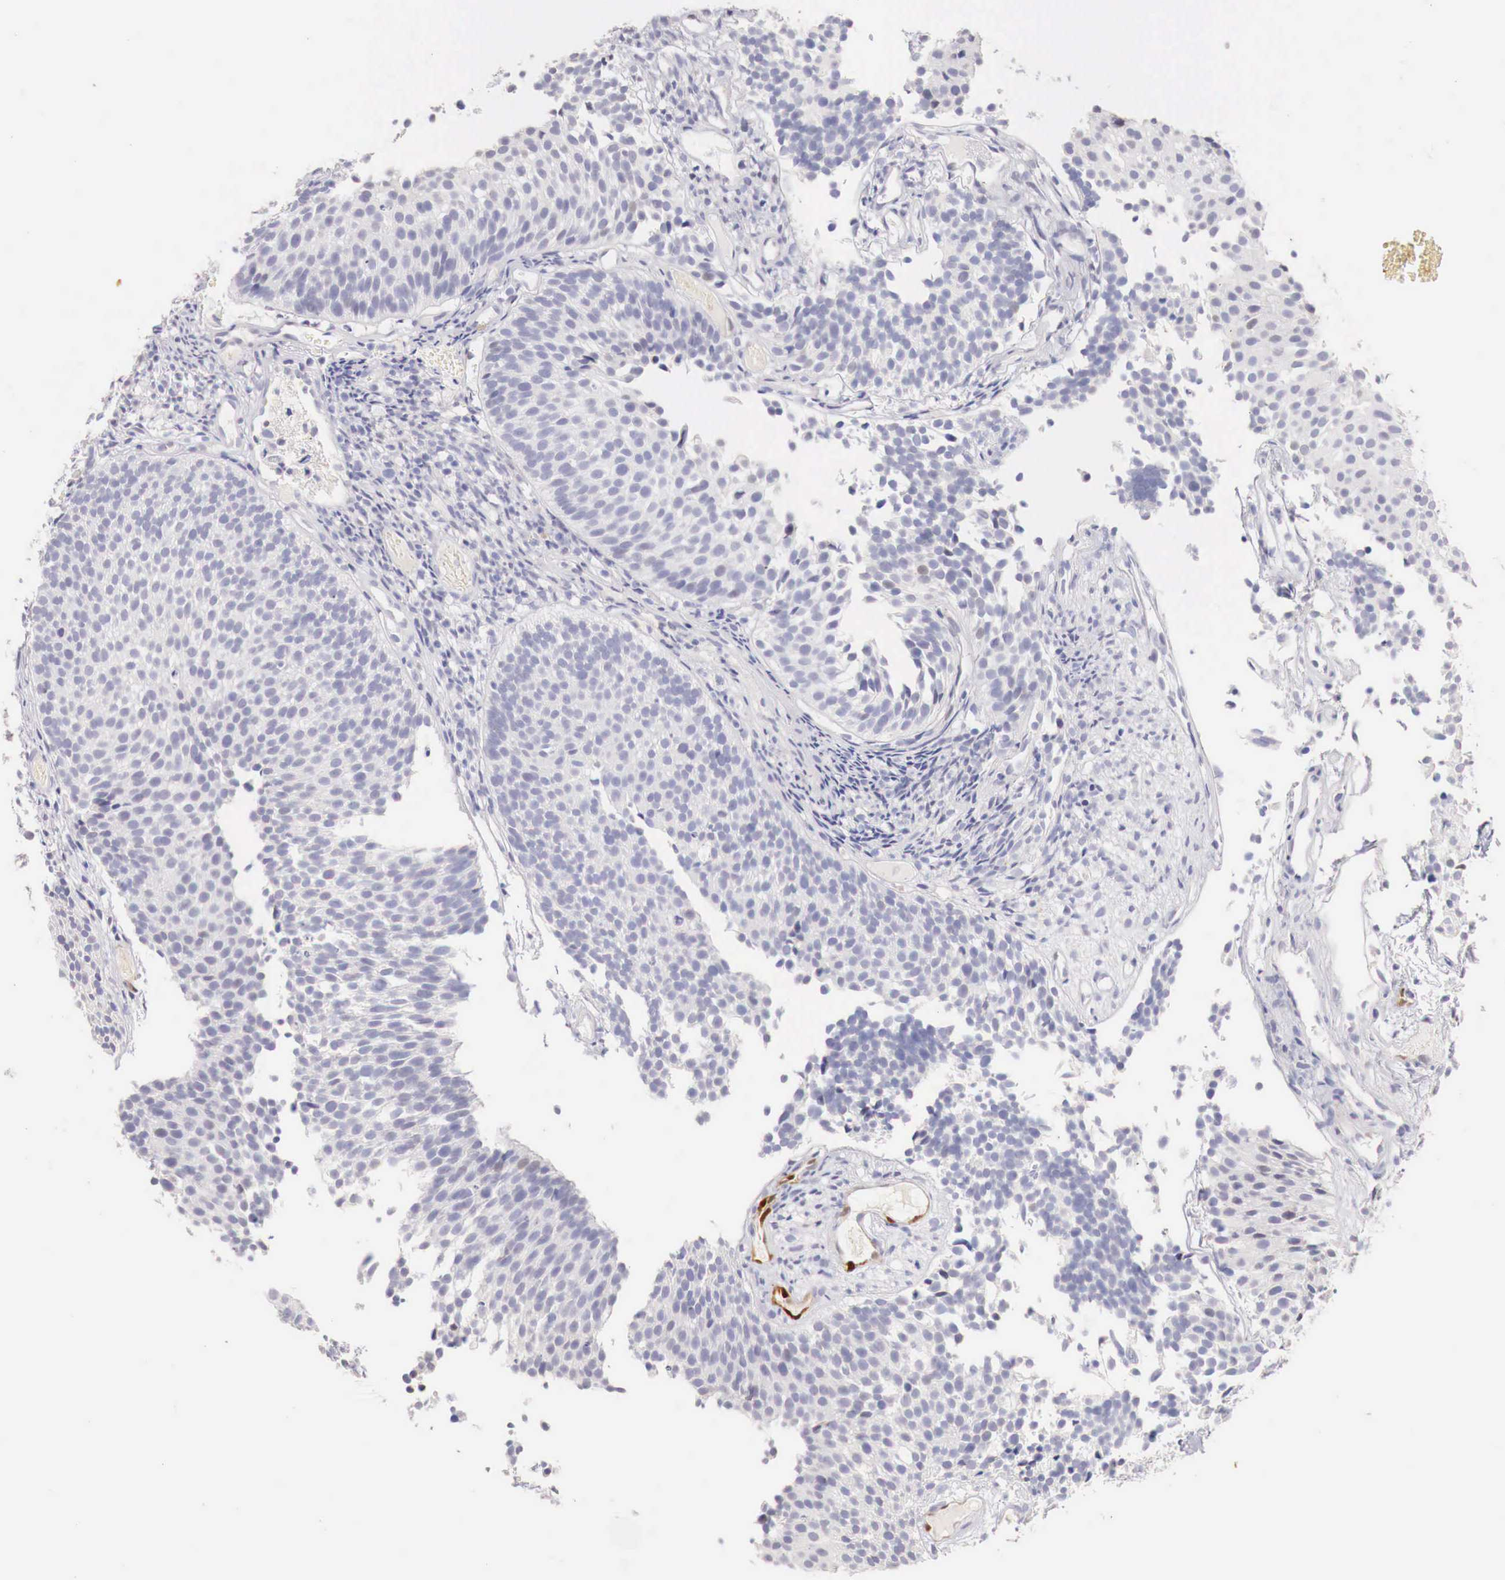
{"staining": {"intensity": "negative", "quantity": "none", "location": "none"}, "tissue": "urothelial cancer", "cell_type": "Tumor cells", "image_type": "cancer", "snomed": [{"axis": "morphology", "description": "Urothelial carcinoma, Low grade"}, {"axis": "topography", "description": "Urinary bladder"}], "caption": "A high-resolution histopathology image shows IHC staining of urothelial carcinoma (low-grade), which exhibits no significant positivity in tumor cells. (IHC, brightfield microscopy, high magnification).", "gene": "ITIH6", "patient": {"sex": "male", "age": 85}}